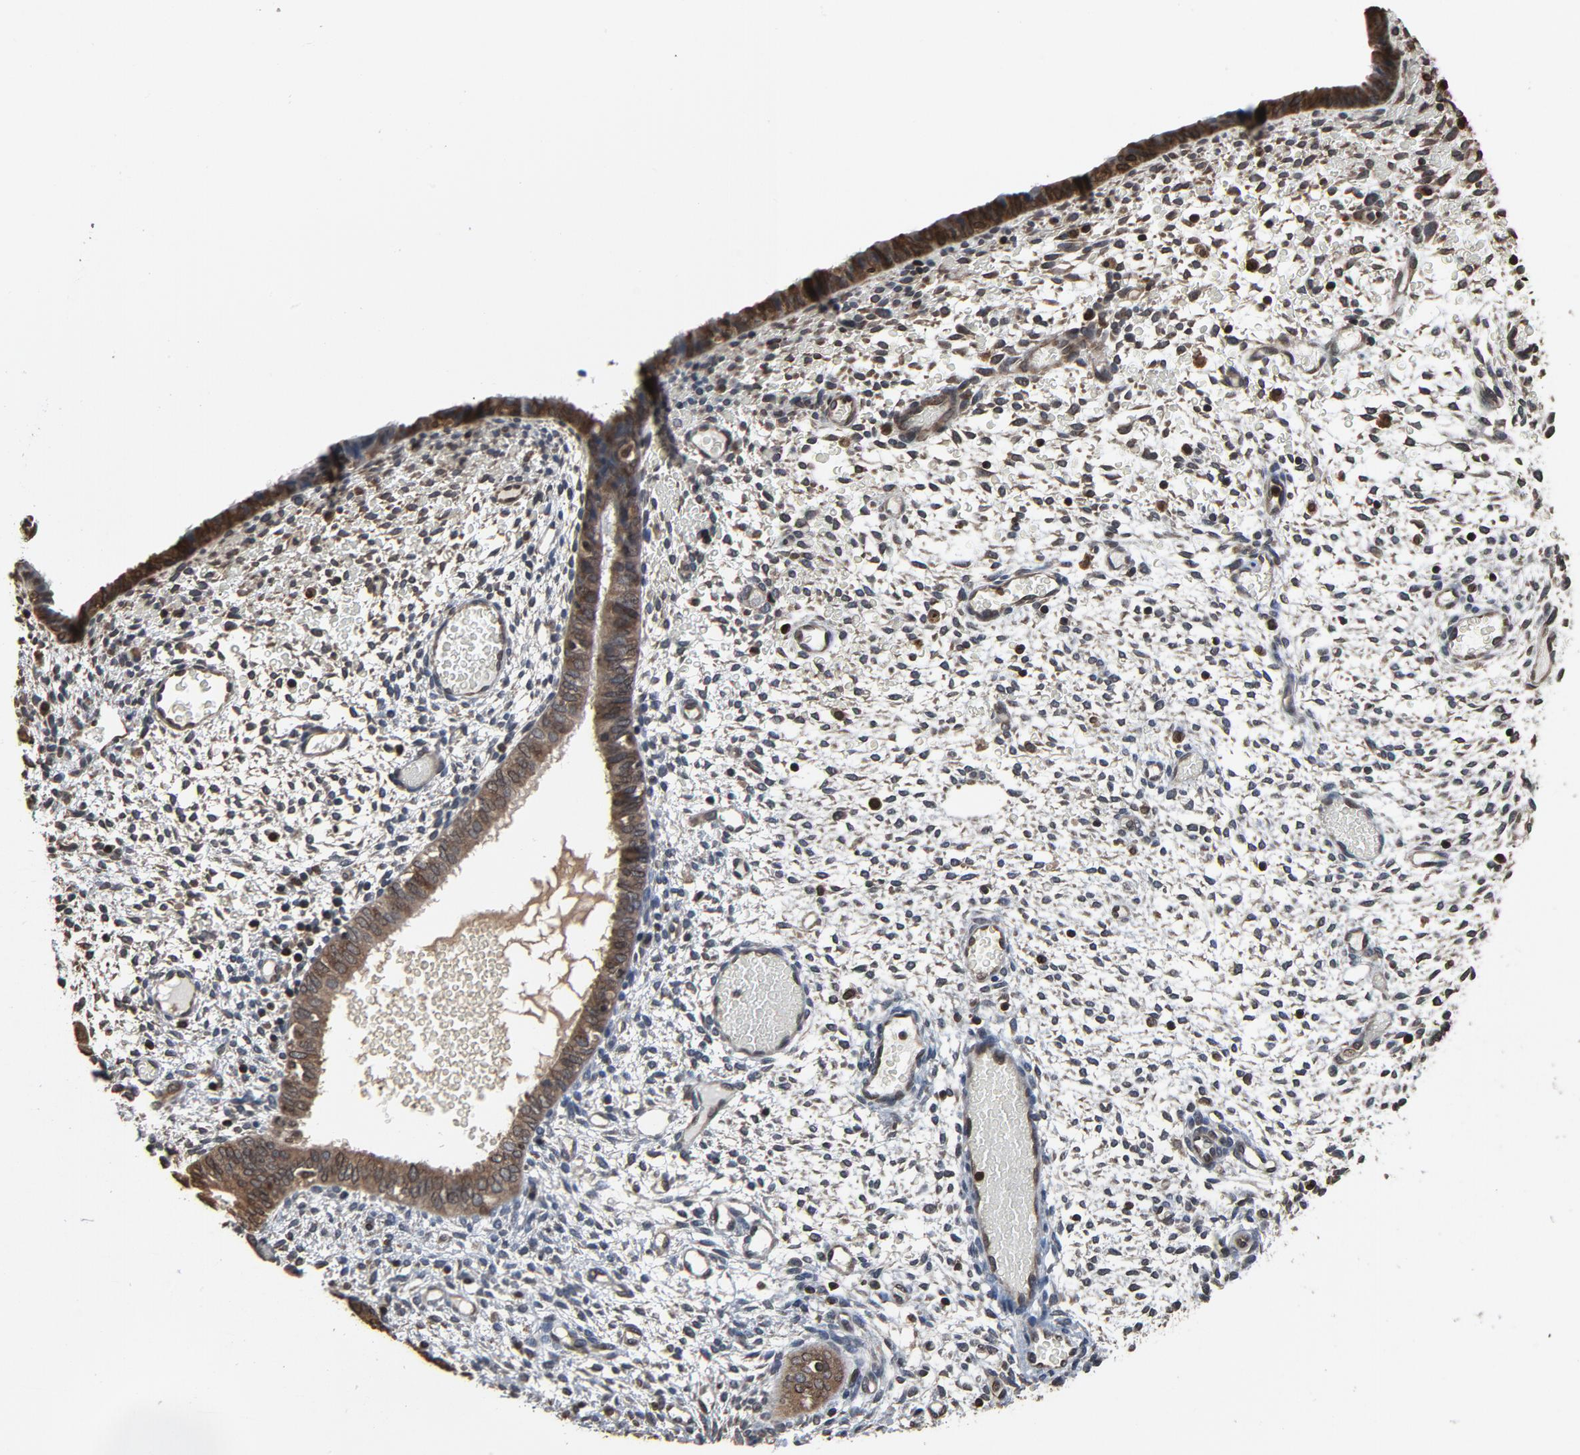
{"staining": {"intensity": "weak", "quantity": "<25%", "location": "cytoplasmic/membranous,nuclear"}, "tissue": "endometrium", "cell_type": "Cells in endometrial stroma", "image_type": "normal", "snomed": [{"axis": "morphology", "description": "Normal tissue, NOS"}, {"axis": "topography", "description": "Endometrium"}], "caption": "The histopathology image demonstrates no significant positivity in cells in endometrial stroma of endometrium.", "gene": "UBE2D1", "patient": {"sex": "female", "age": 42}}